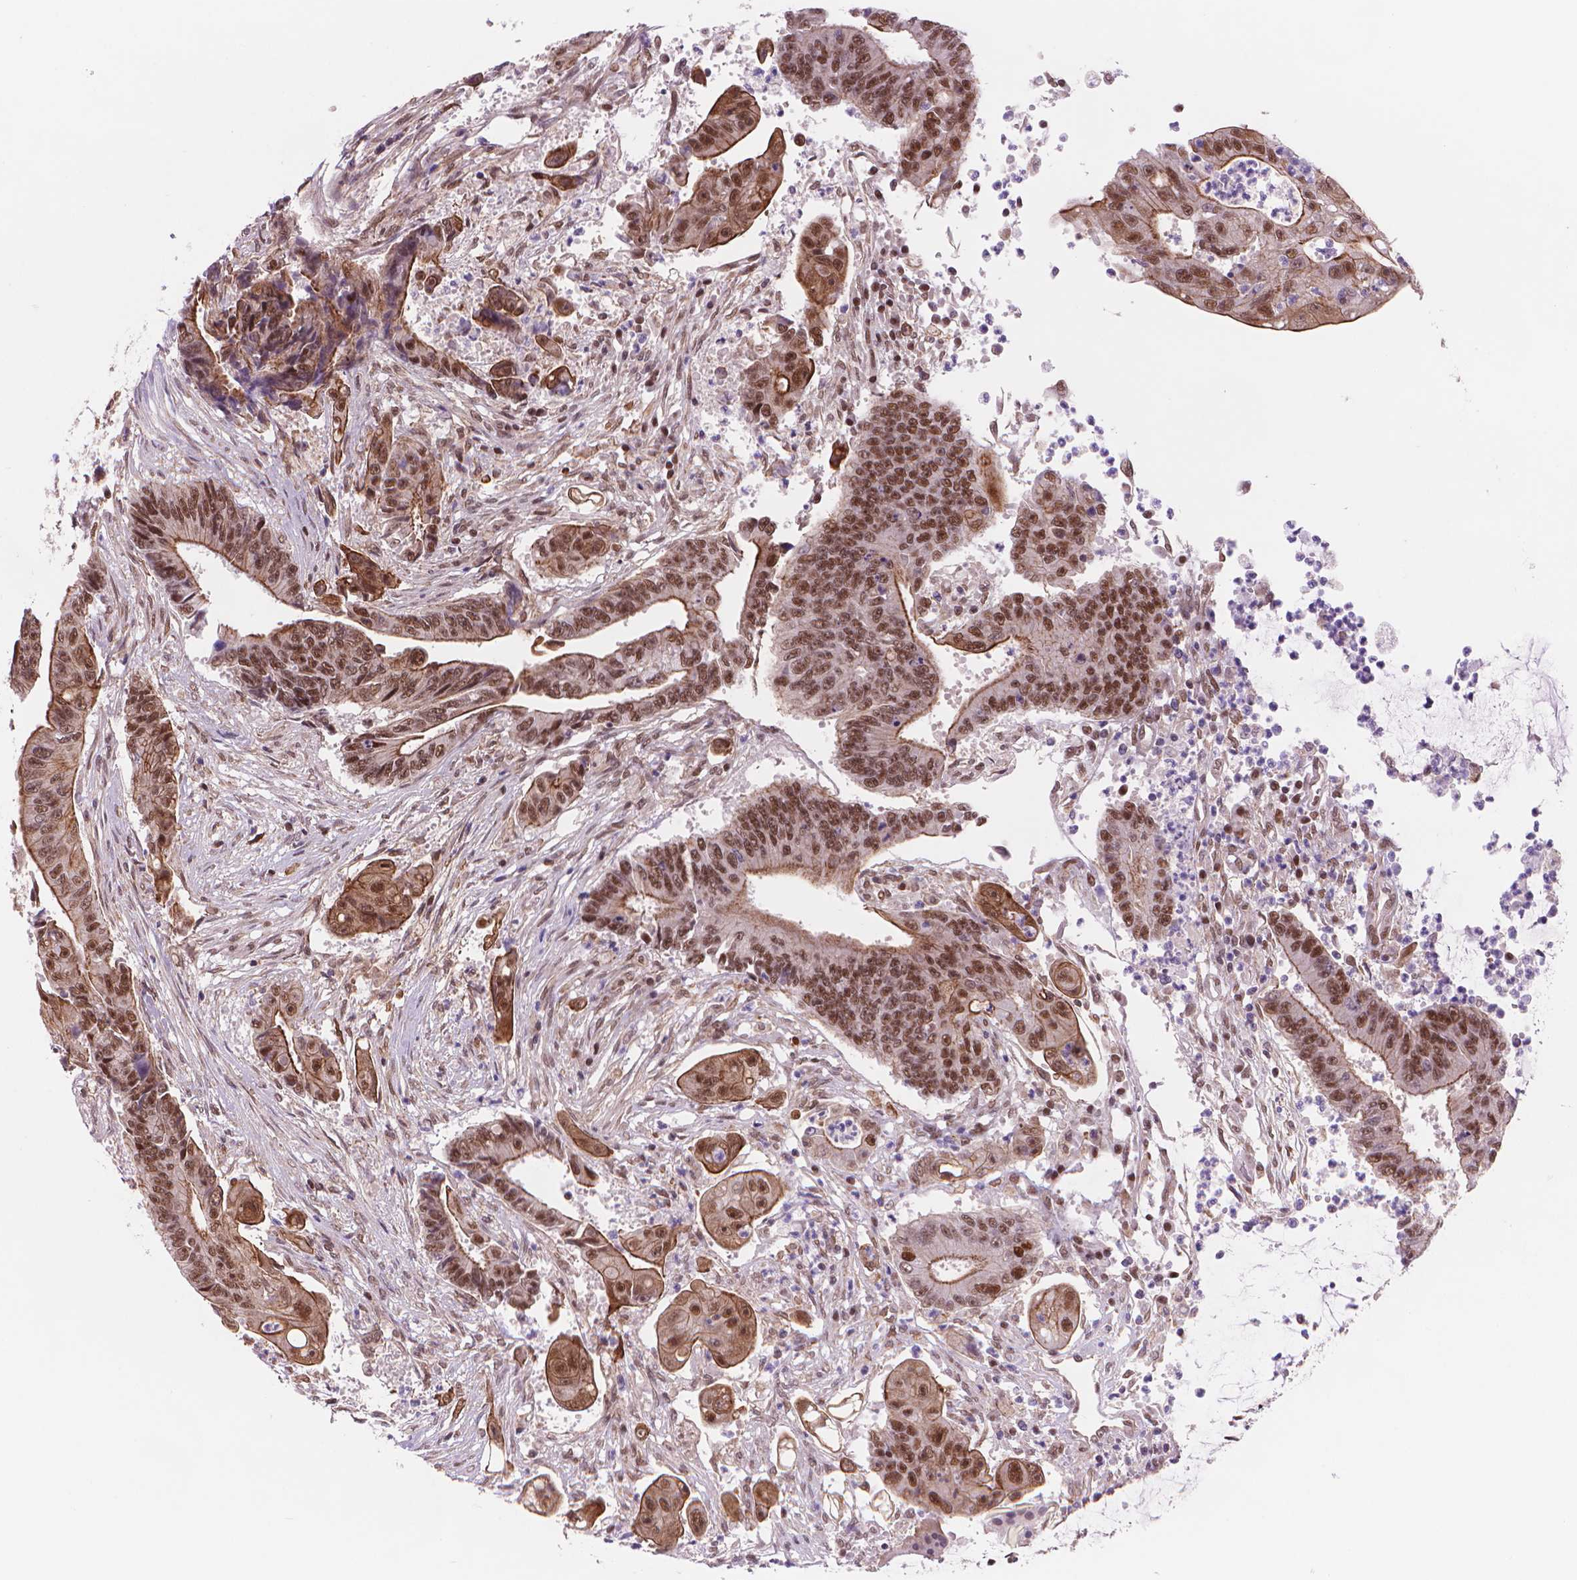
{"staining": {"intensity": "strong", "quantity": "25%-75%", "location": "cytoplasmic/membranous,nuclear"}, "tissue": "colorectal cancer", "cell_type": "Tumor cells", "image_type": "cancer", "snomed": [{"axis": "morphology", "description": "Adenocarcinoma, NOS"}, {"axis": "topography", "description": "Rectum"}], "caption": "The immunohistochemical stain labels strong cytoplasmic/membranous and nuclear staining in tumor cells of colorectal cancer tissue.", "gene": "POLR3D", "patient": {"sex": "male", "age": 54}}